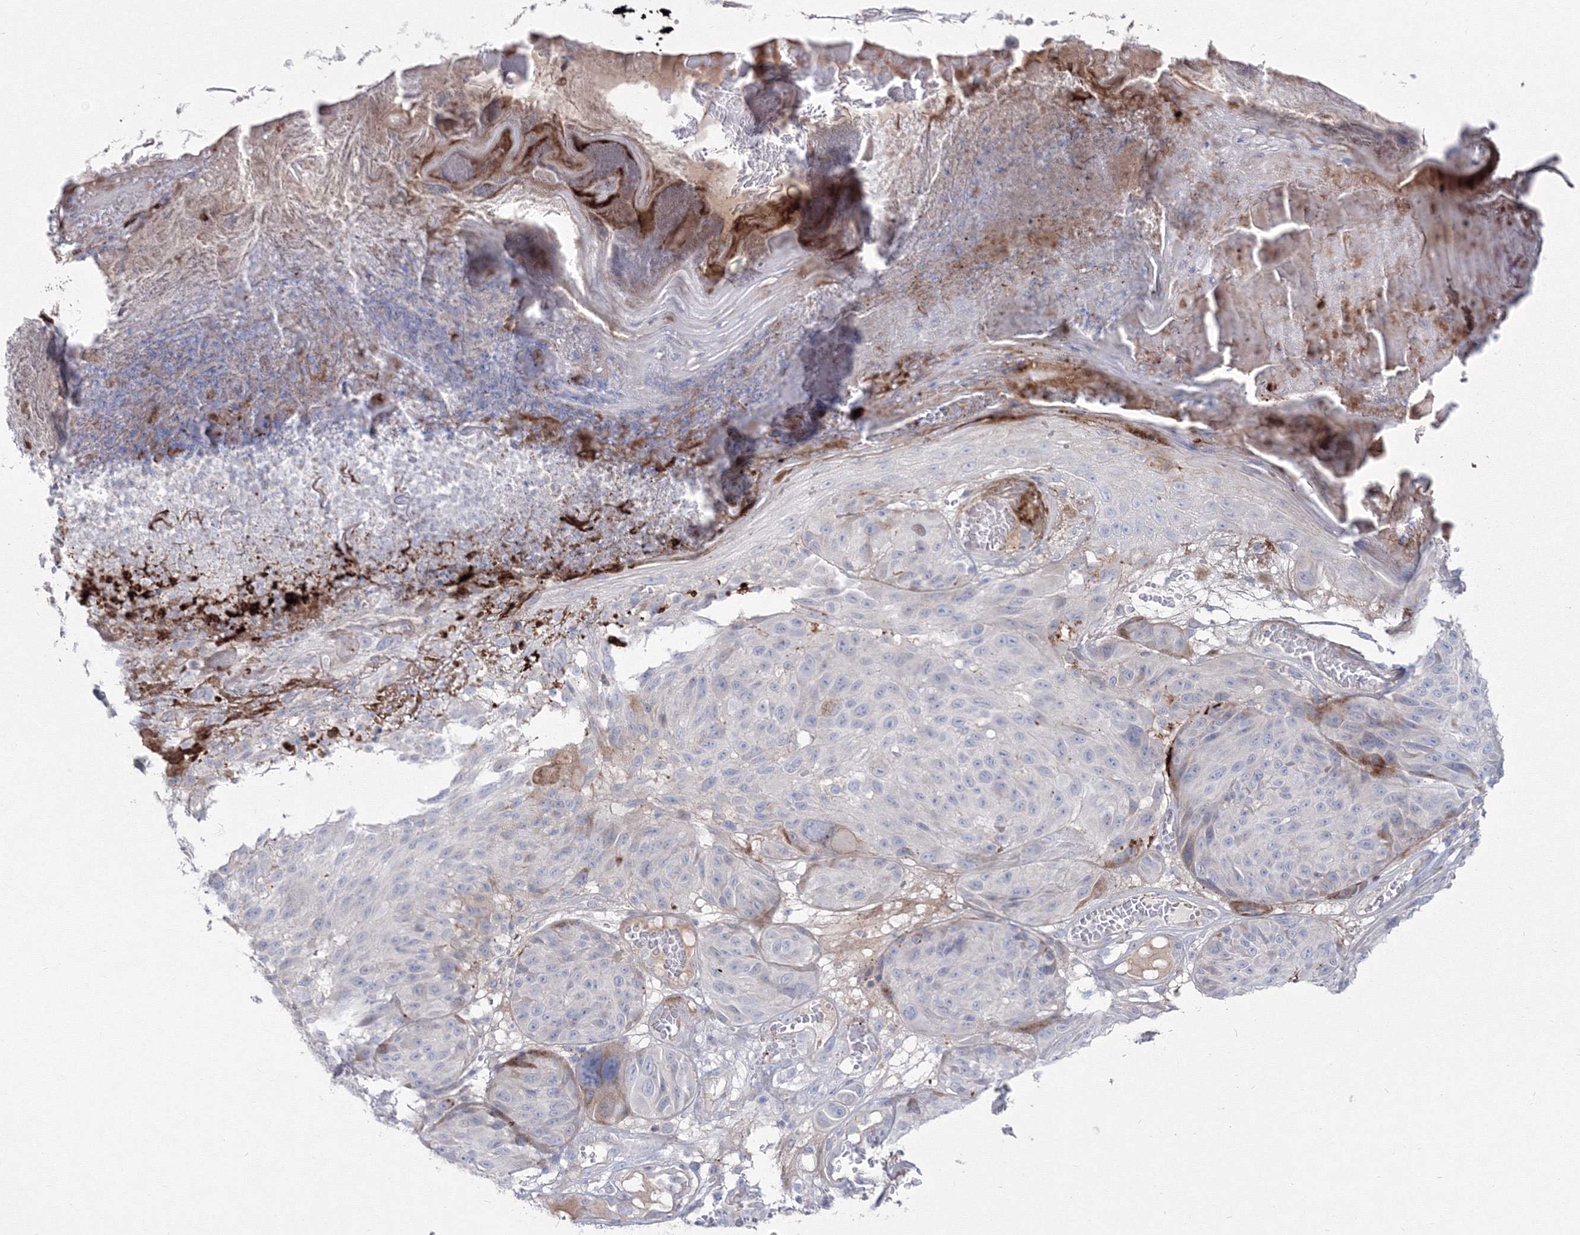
{"staining": {"intensity": "negative", "quantity": "none", "location": "none"}, "tissue": "melanoma", "cell_type": "Tumor cells", "image_type": "cancer", "snomed": [{"axis": "morphology", "description": "Malignant melanoma, NOS"}, {"axis": "topography", "description": "Skin"}], "caption": "High power microscopy histopathology image of an IHC image of malignant melanoma, revealing no significant expression in tumor cells.", "gene": "HYAL2", "patient": {"sex": "male", "age": 83}}